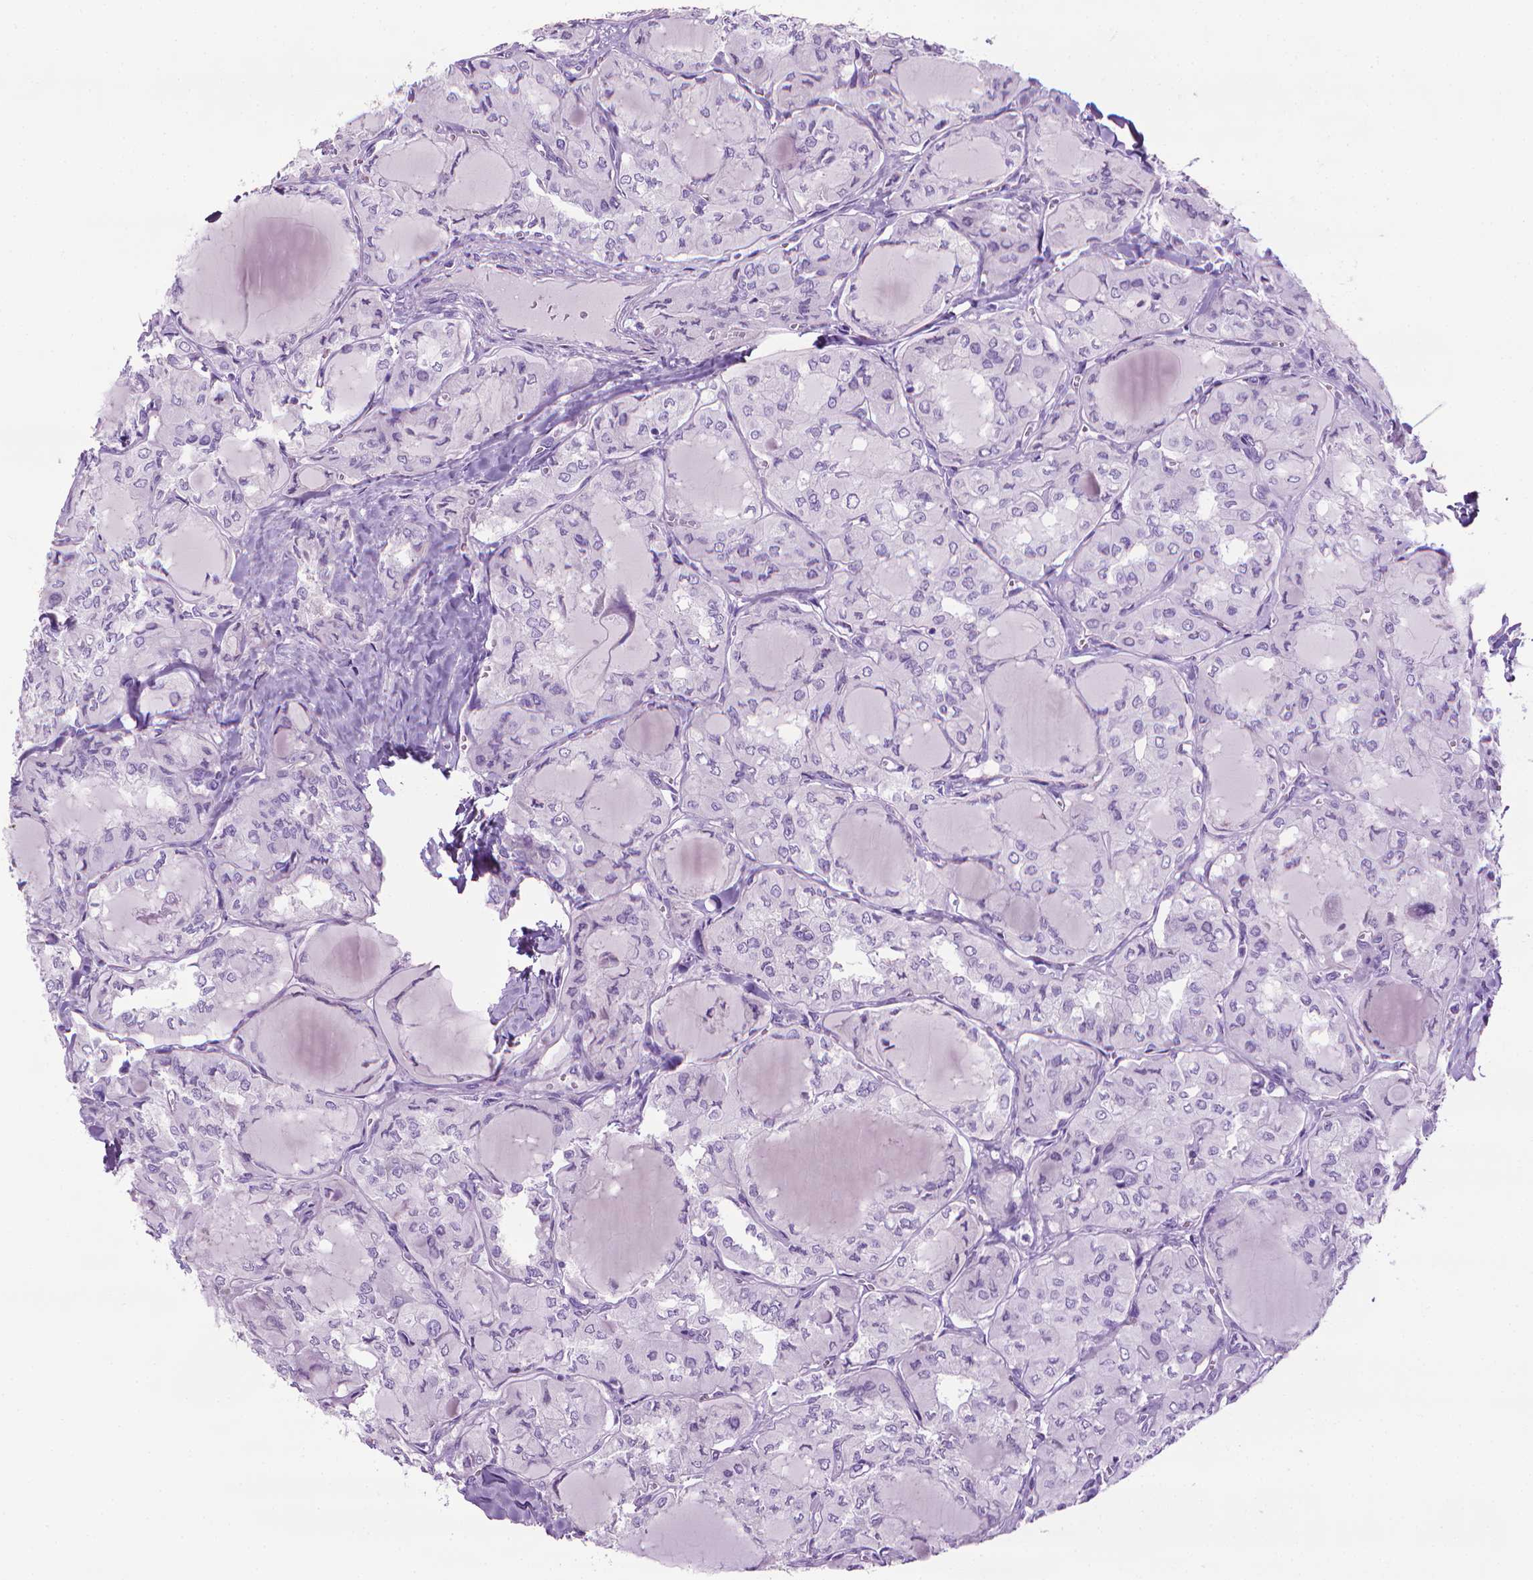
{"staining": {"intensity": "negative", "quantity": "none", "location": "none"}, "tissue": "thyroid cancer", "cell_type": "Tumor cells", "image_type": "cancer", "snomed": [{"axis": "morphology", "description": "Papillary adenocarcinoma, NOS"}, {"axis": "topography", "description": "Thyroid gland"}], "caption": "Histopathology image shows no protein positivity in tumor cells of papillary adenocarcinoma (thyroid) tissue.", "gene": "DNAI7", "patient": {"sex": "male", "age": 20}}